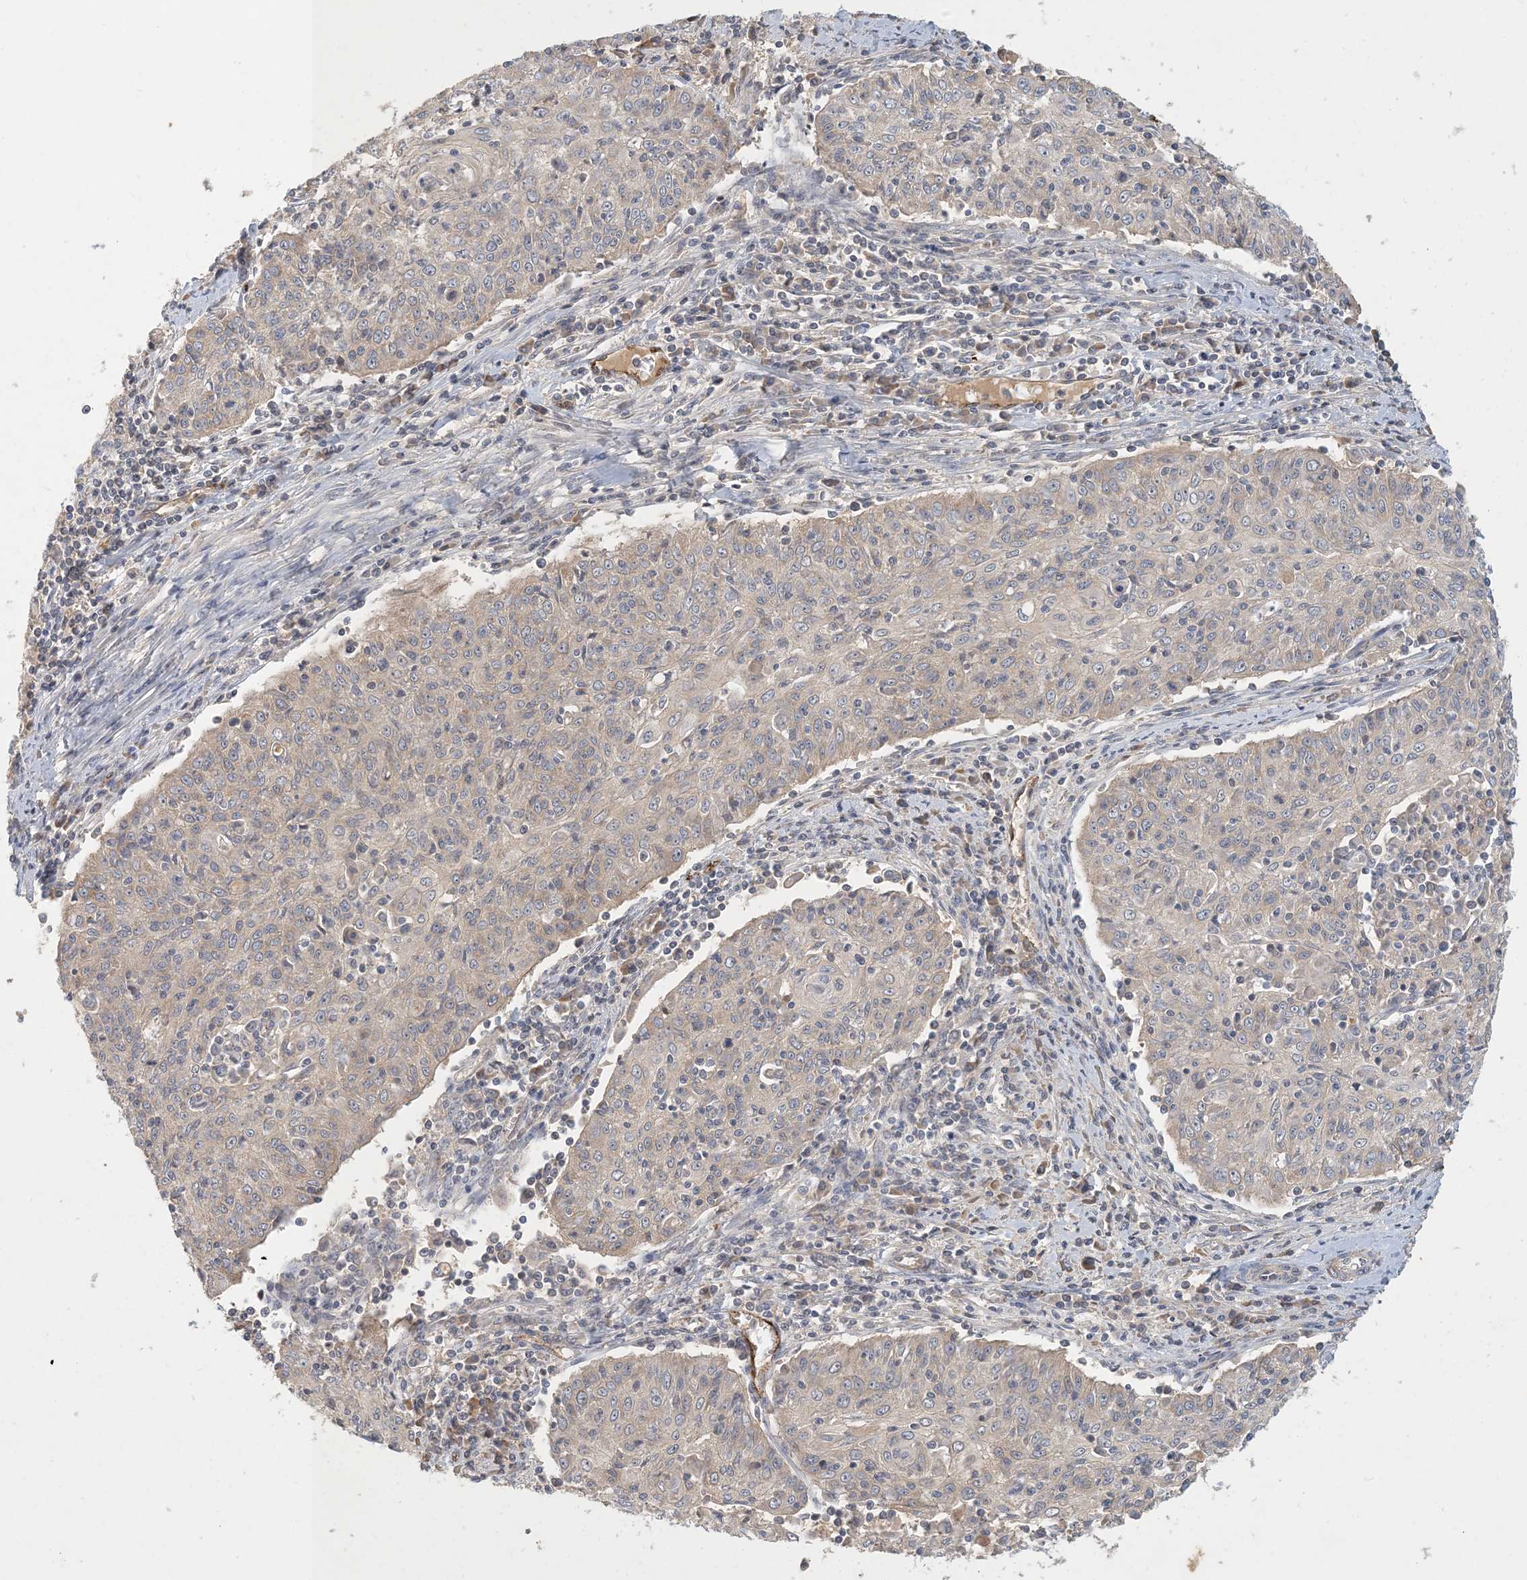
{"staining": {"intensity": "weak", "quantity": "<25%", "location": "cytoplasmic/membranous"}, "tissue": "cervical cancer", "cell_type": "Tumor cells", "image_type": "cancer", "snomed": [{"axis": "morphology", "description": "Squamous cell carcinoma, NOS"}, {"axis": "topography", "description": "Cervix"}], "caption": "Tumor cells are negative for brown protein staining in squamous cell carcinoma (cervical).", "gene": "ZBTB3", "patient": {"sex": "female", "age": 48}}